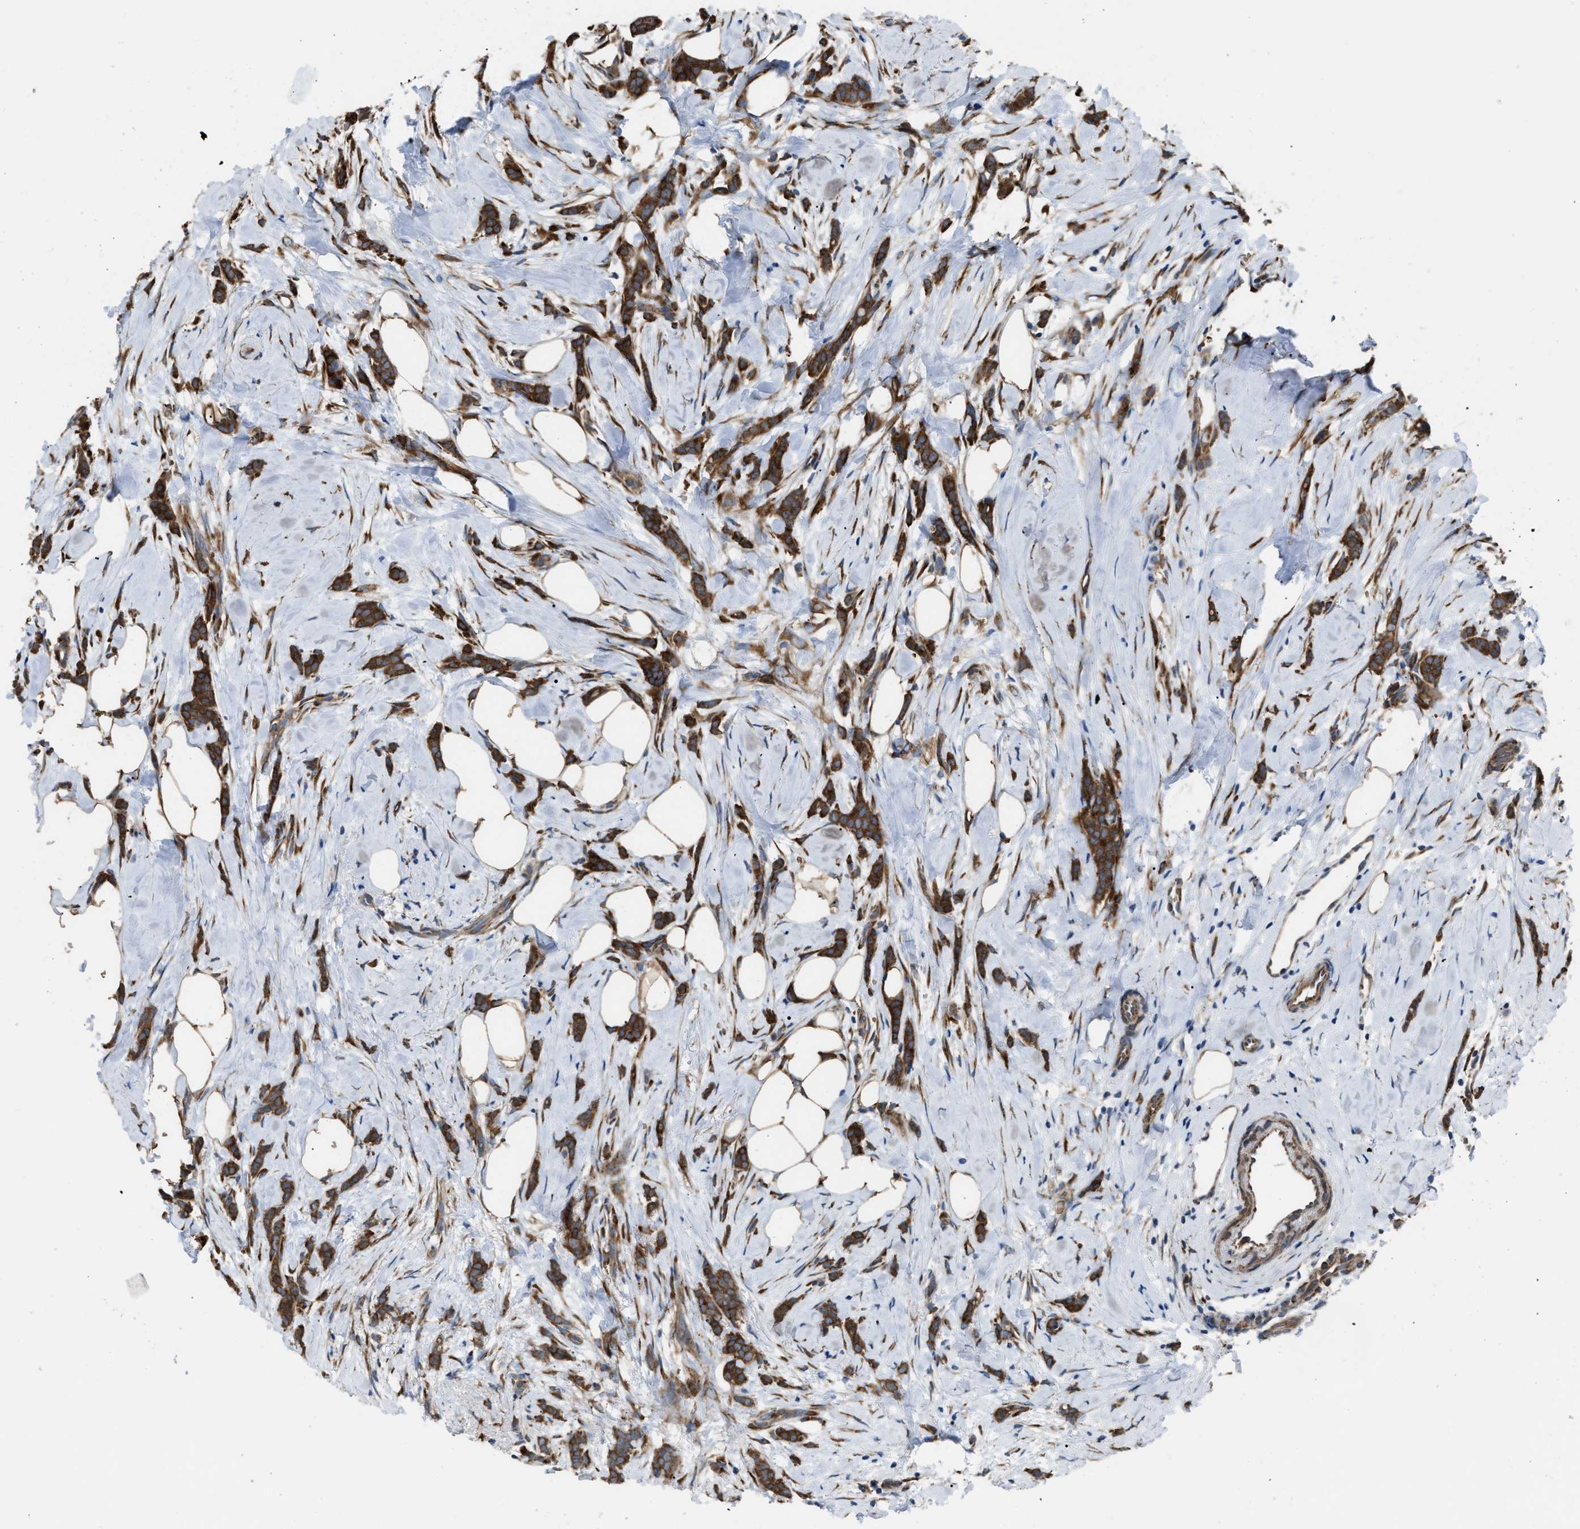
{"staining": {"intensity": "strong", "quantity": ">75%", "location": "cytoplasmic/membranous"}, "tissue": "breast cancer", "cell_type": "Tumor cells", "image_type": "cancer", "snomed": [{"axis": "morphology", "description": "Lobular carcinoma, in situ"}, {"axis": "morphology", "description": "Lobular carcinoma"}, {"axis": "topography", "description": "Breast"}], "caption": "Strong cytoplasmic/membranous protein staining is identified in about >75% of tumor cells in breast cancer.", "gene": "SELENOM", "patient": {"sex": "female", "age": 41}}